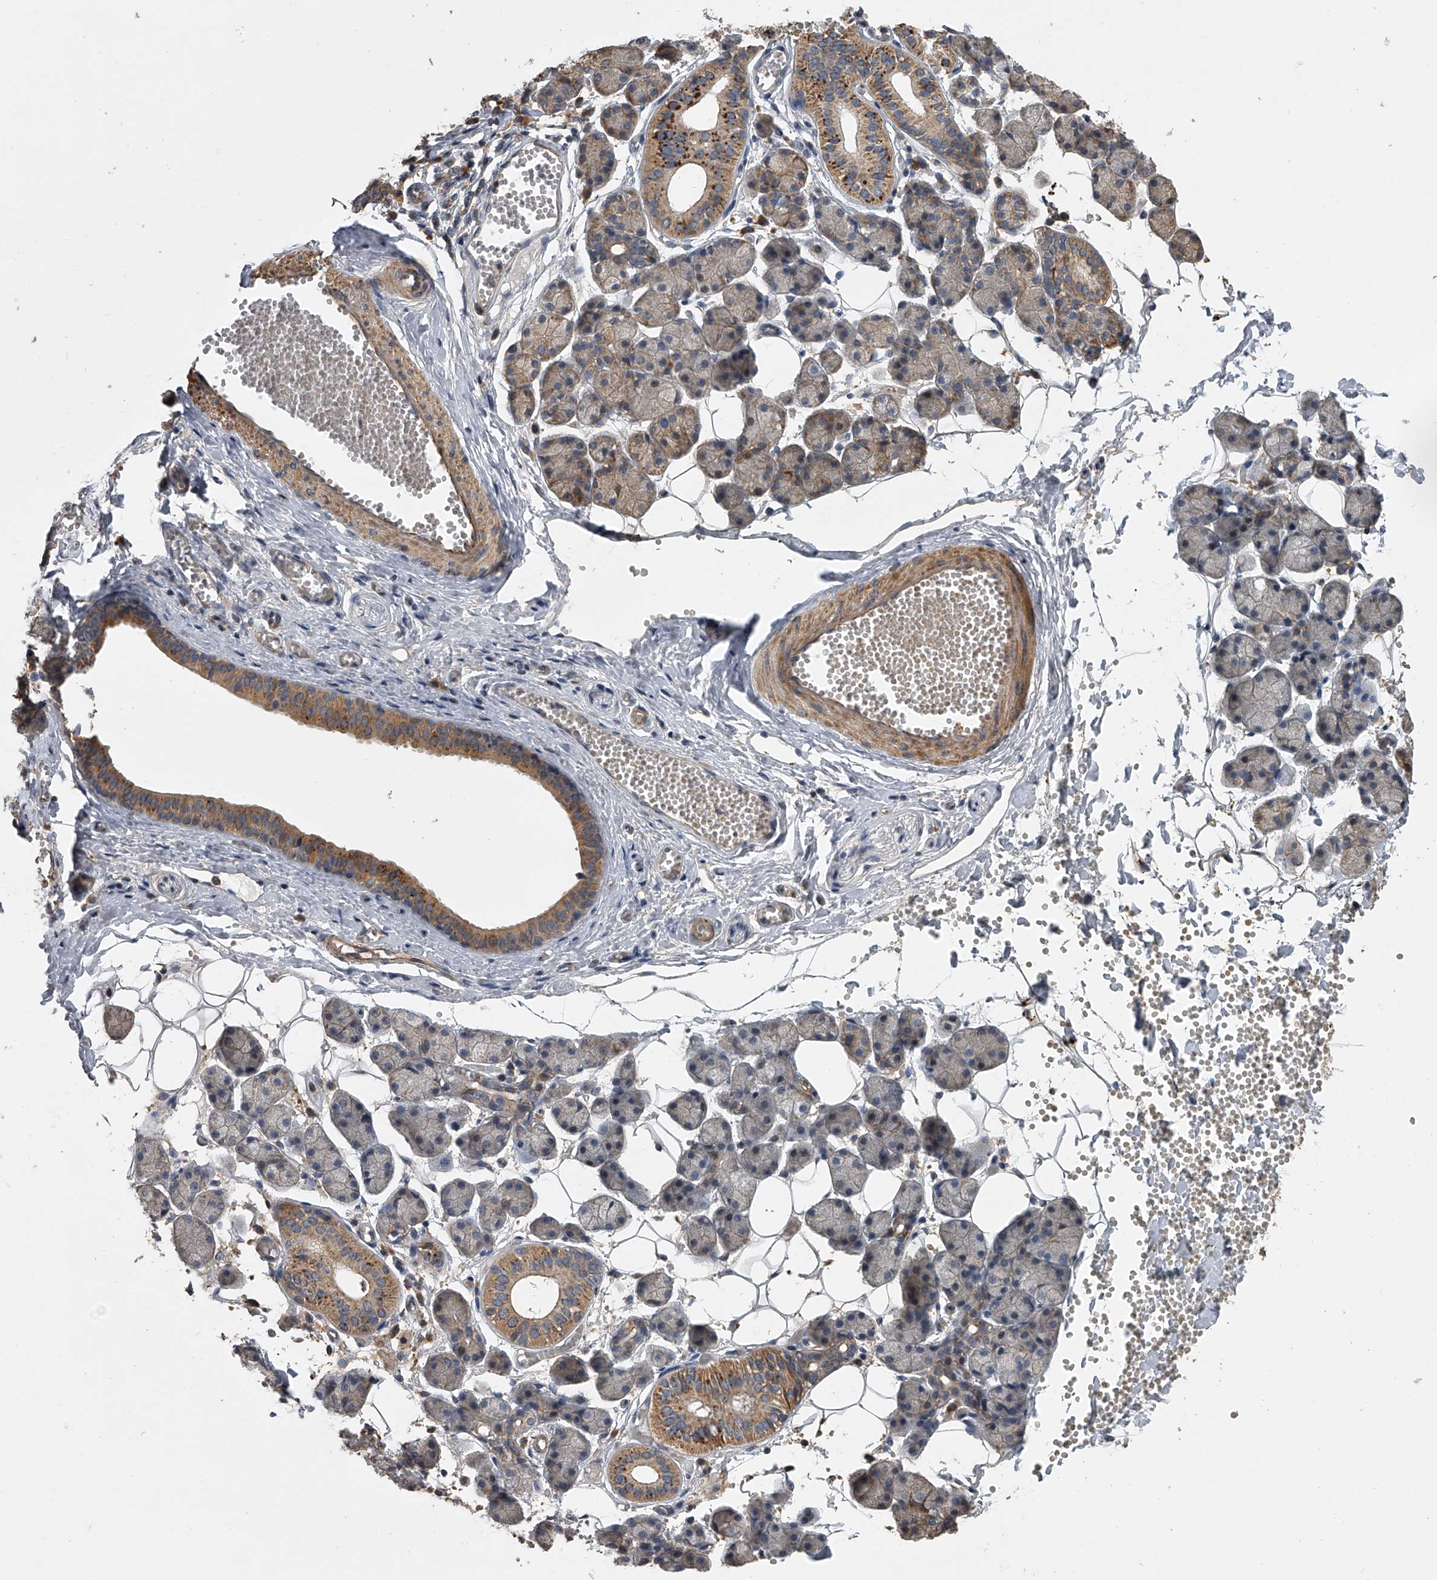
{"staining": {"intensity": "strong", "quantity": "25%-75%", "location": "cytoplasmic/membranous"}, "tissue": "salivary gland", "cell_type": "Glandular cells", "image_type": "normal", "snomed": [{"axis": "morphology", "description": "Normal tissue, NOS"}, {"axis": "topography", "description": "Salivary gland"}], "caption": "Salivary gland stained with a brown dye exhibits strong cytoplasmic/membranous positive expression in about 25%-75% of glandular cells.", "gene": "DOCK9", "patient": {"sex": "female", "age": 33}}